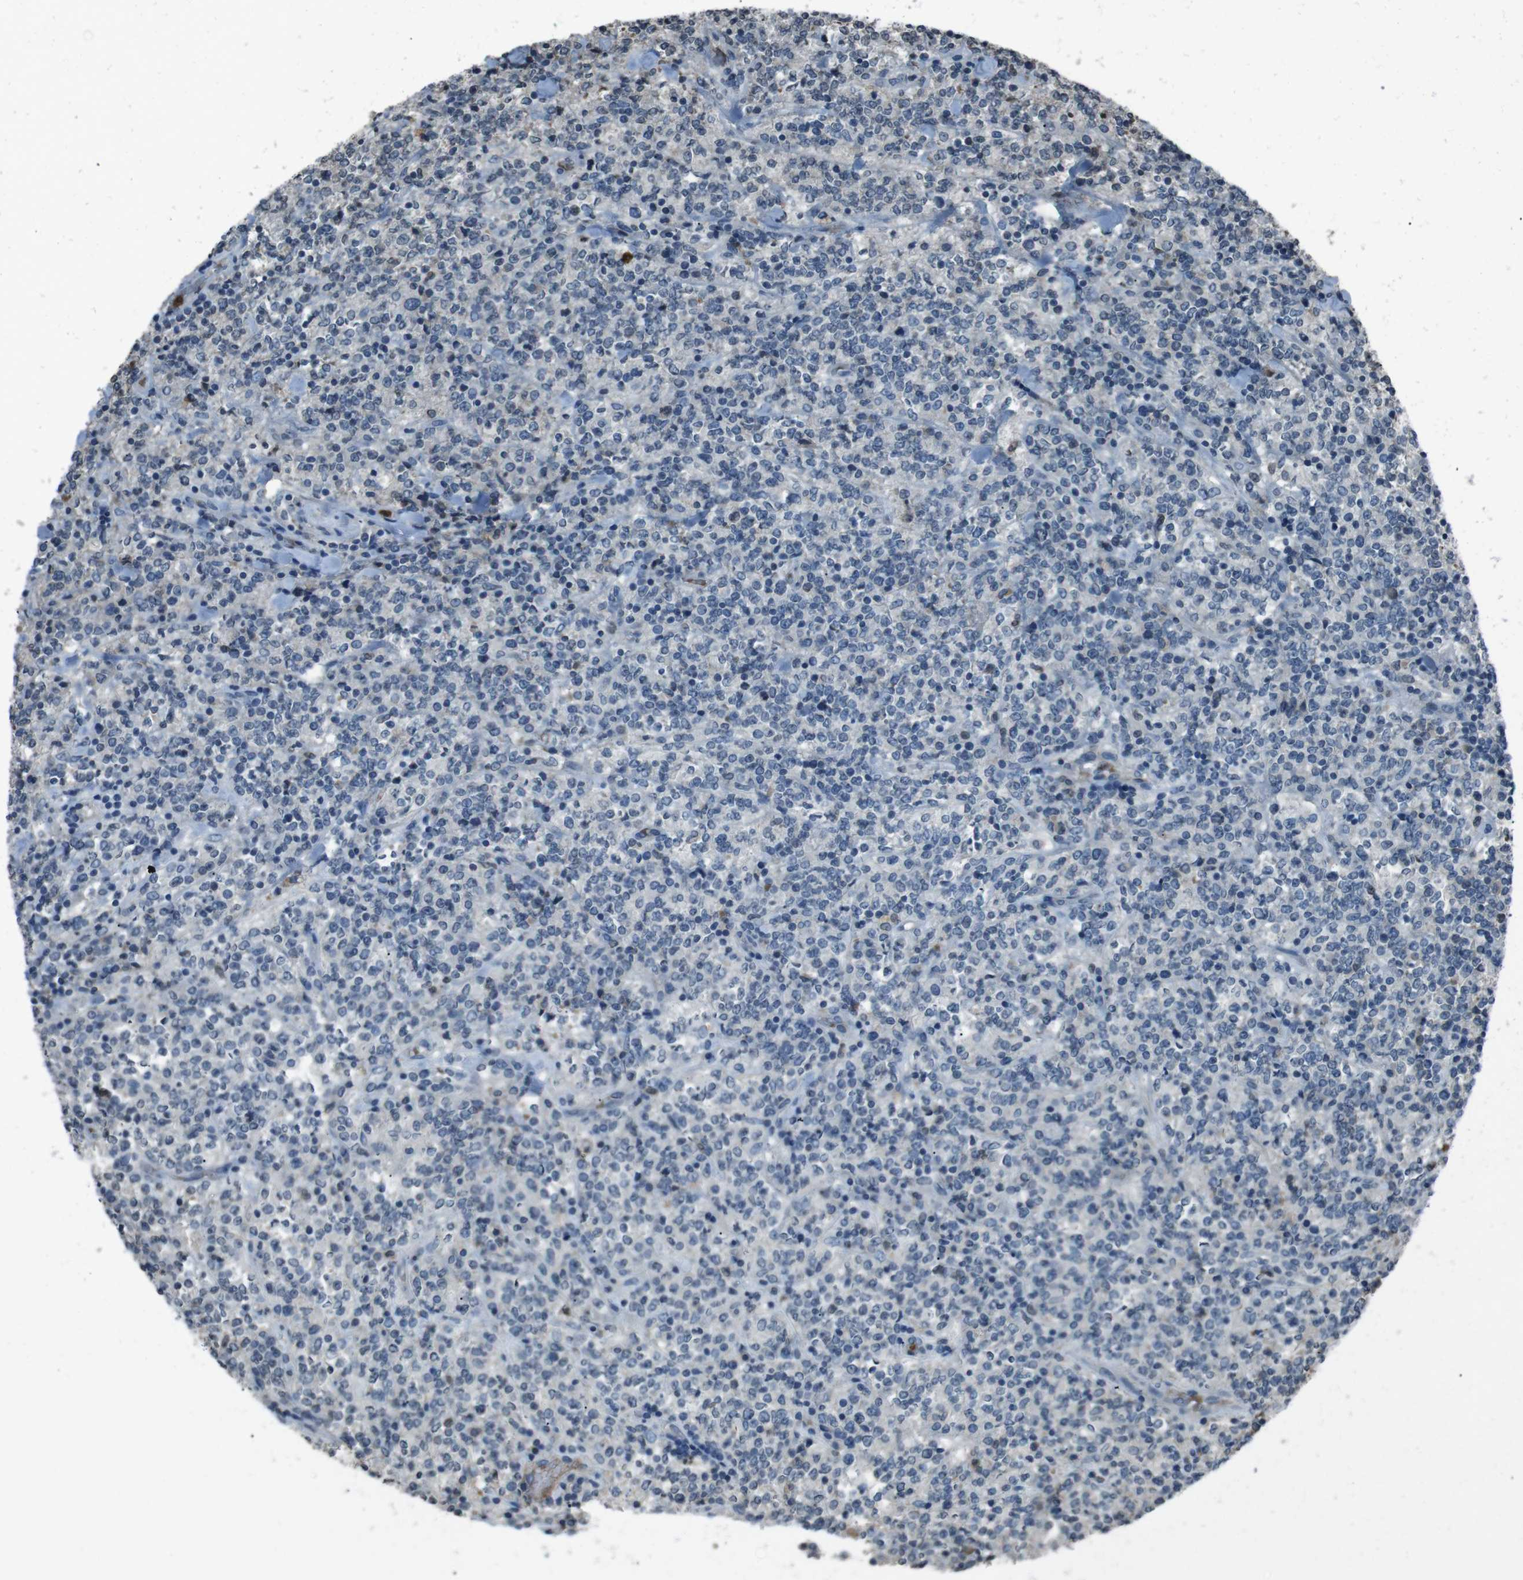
{"staining": {"intensity": "negative", "quantity": "none", "location": "none"}, "tissue": "lymphoma", "cell_type": "Tumor cells", "image_type": "cancer", "snomed": [{"axis": "morphology", "description": "Malignant lymphoma, non-Hodgkin's type, High grade"}, {"axis": "topography", "description": "Soft tissue"}], "caption": "Immunohistochemical staining of lymphoma reveals no significant expression in tumor cells.", "gene": "UGT1A6", "patient": {"sex": "male", "age": 18}}